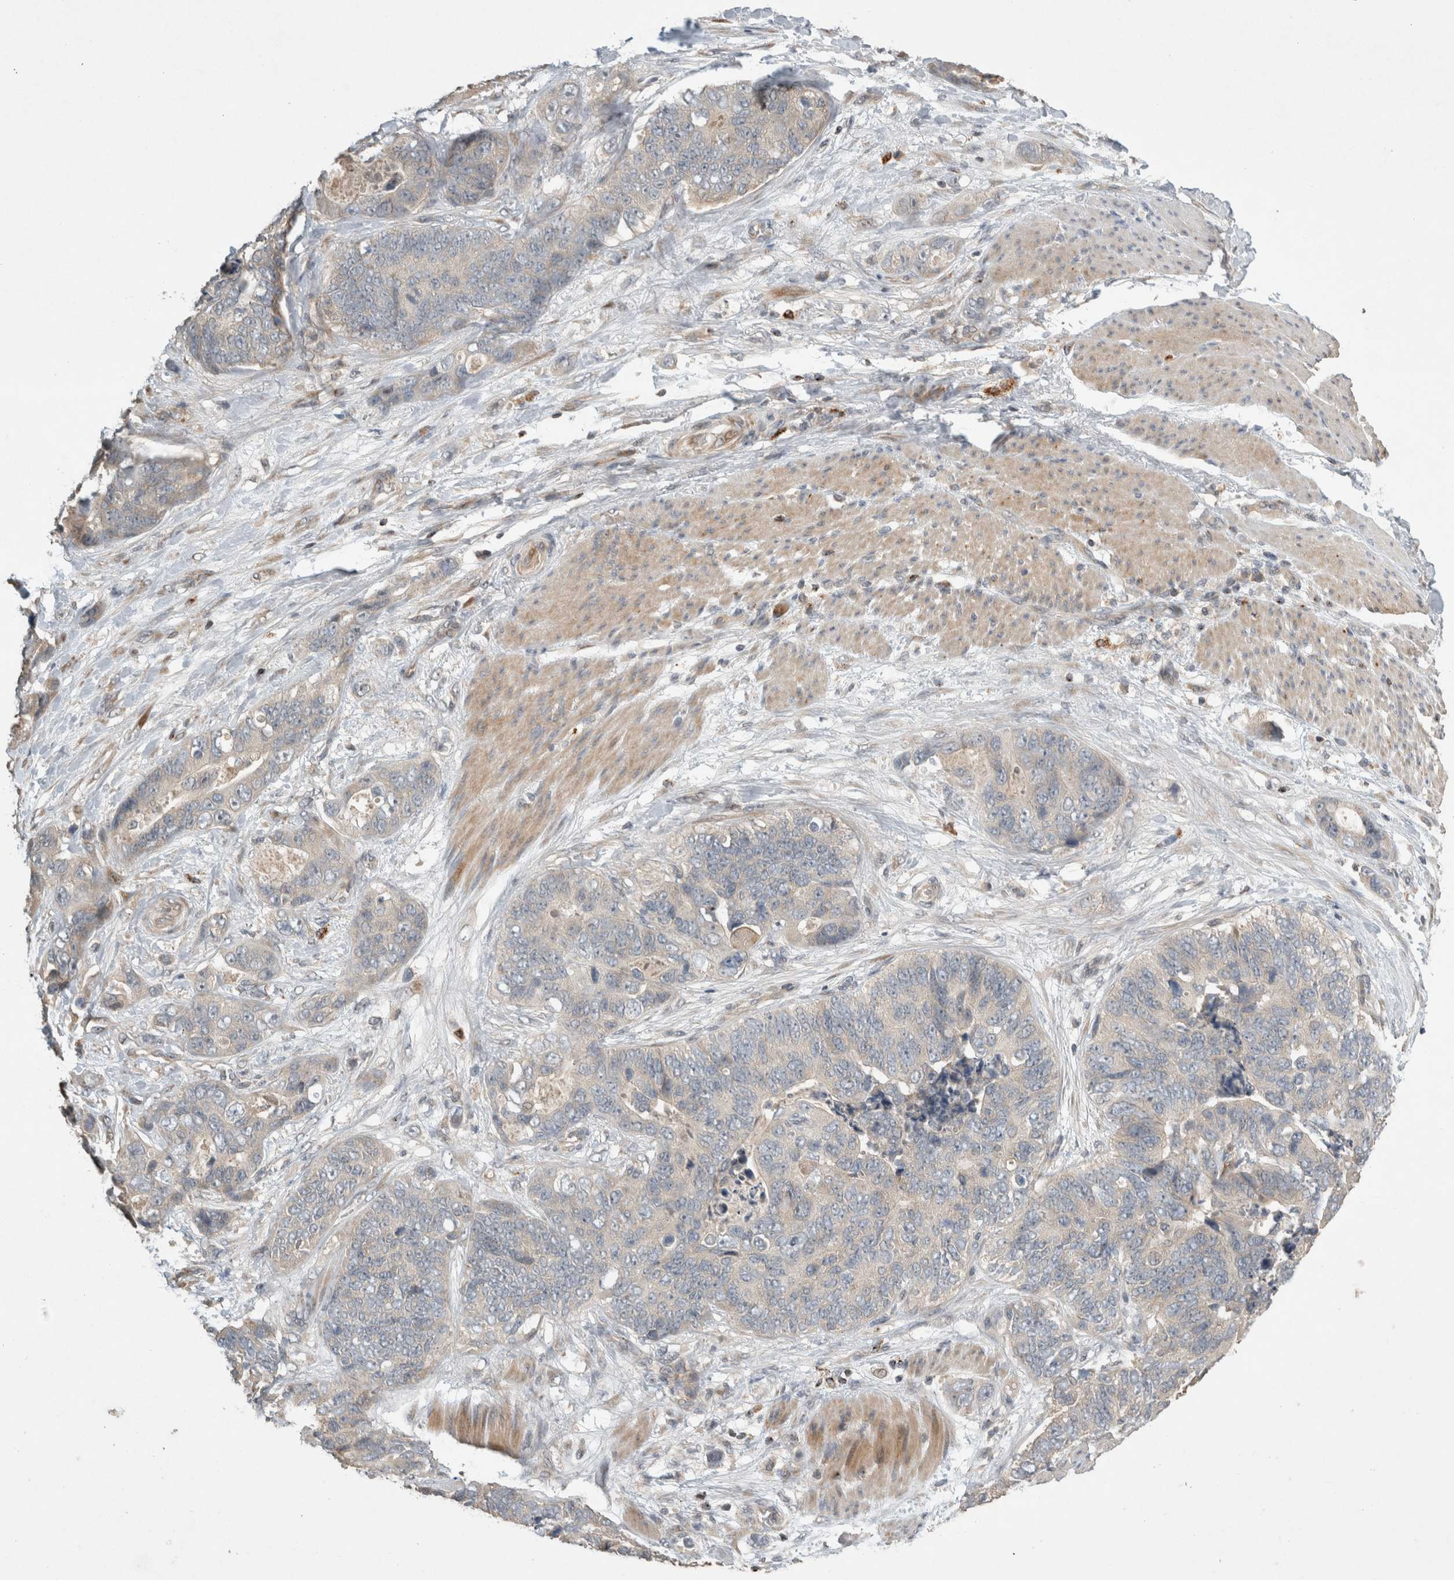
{"staining": {"intensity": "negative", "quantity": "none", "location": "none"}, "tissue": "stomach cancer", "cell_type": "Tumor cells", "image_type": "cancer", "snomed": [{"axis": "morphology", "description": "Normal tissue, NOS"}, {"axis": "morphology", "description": "Adenocarcinoma, NOS"}, {"axis": "topography", "description": "Stomach"}], "caption": "Immunohistochemical staining of human adenocarcinoma (stomach) displays no significant expression in tumor cells. Brightfield microscopy of immunohistochemistry (IHC) stained with DAB (3,3'-diaminobenzidine) (brown) and hematoxylin (blue), captured at high magnification.", "gene": "SERAC1", "patient": {"sex": "female", "age": 89}}